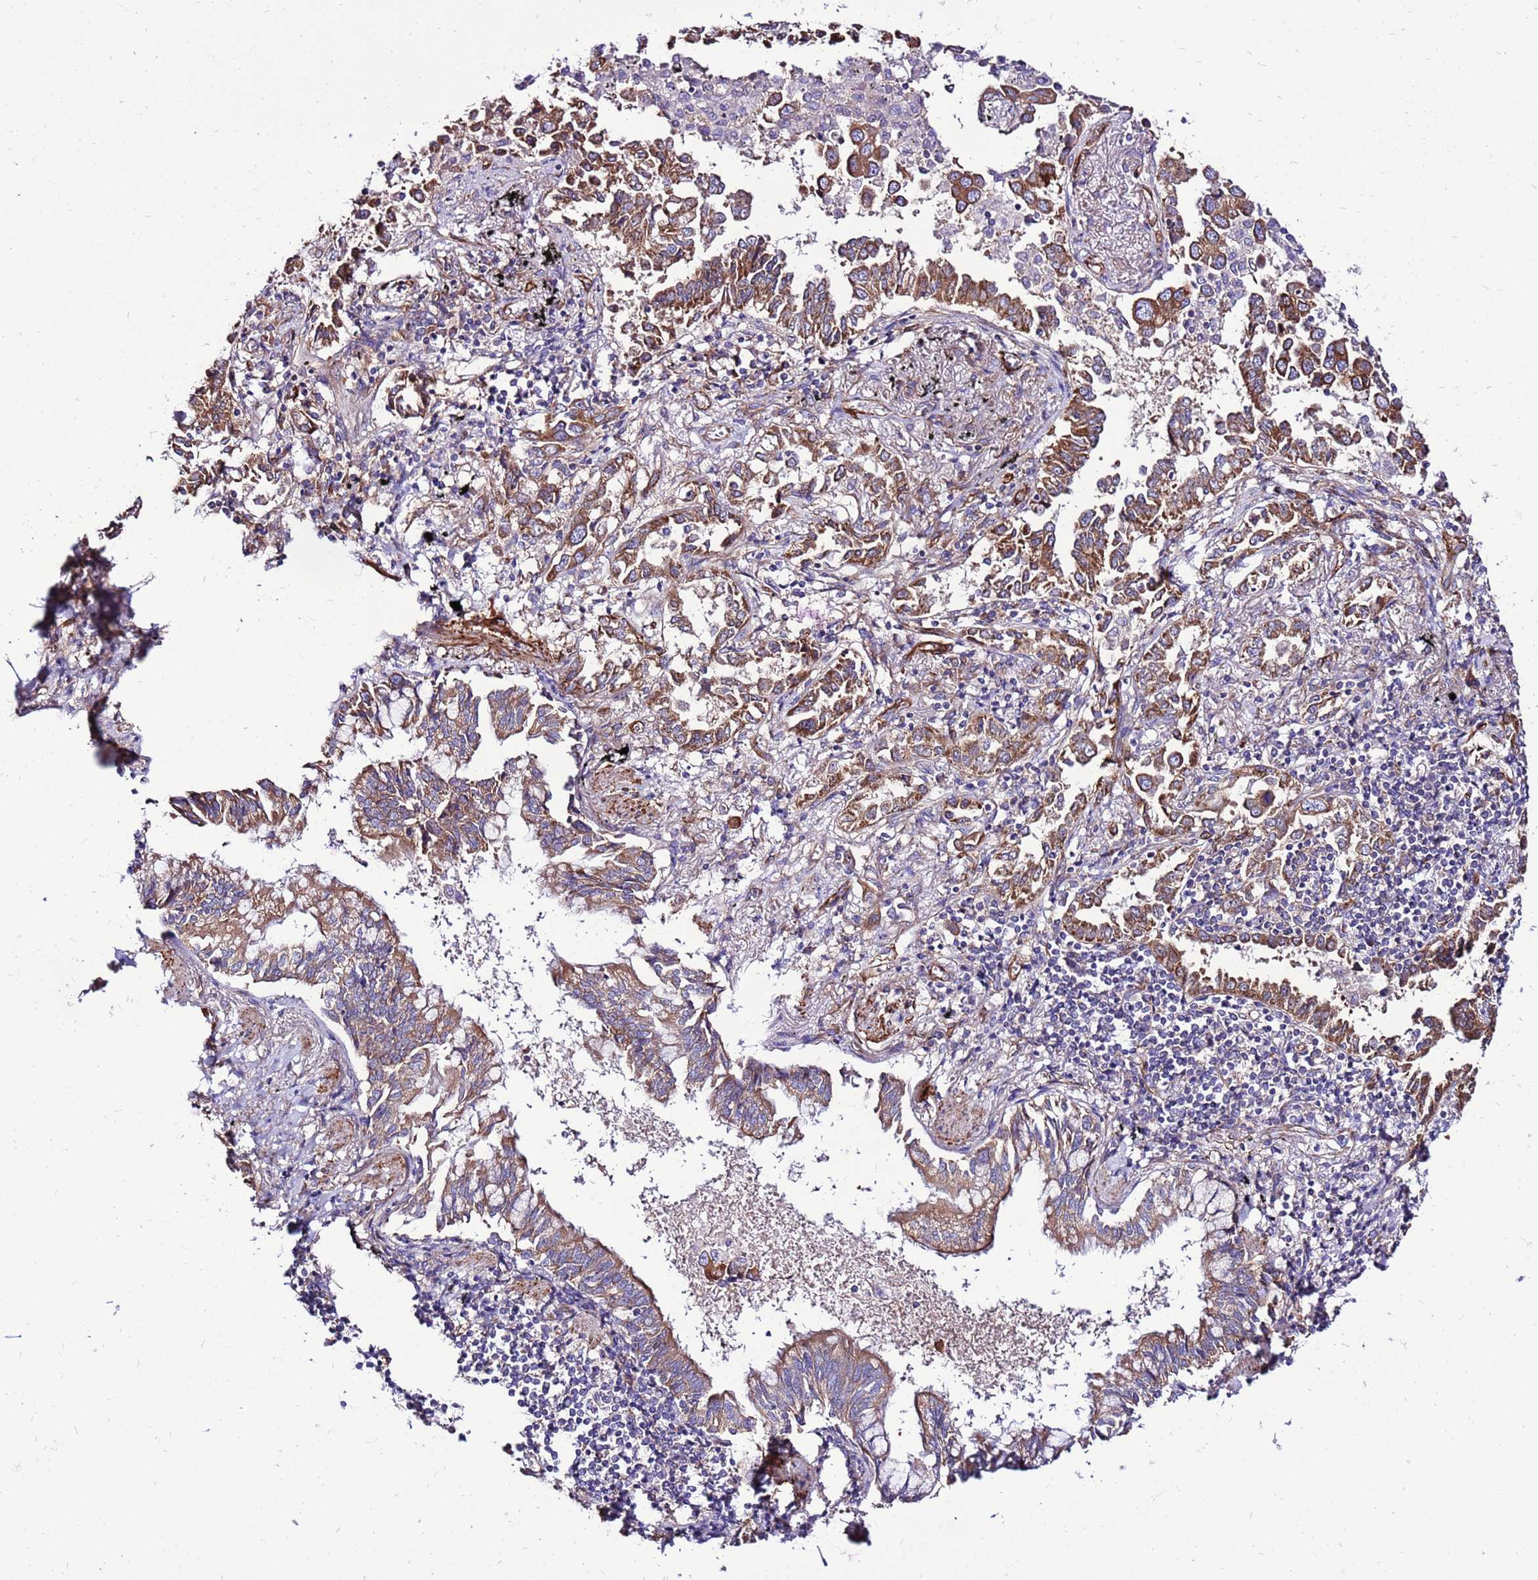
{"staining": {"intensity": "moderate", "quantity": ">75%", "location": "cytoplasmic/membranous"}, "tissue": "lung cancer", "cell_type": "Tumor cells", "image_type": "cancer", "snomed": [{"axis": "morphology", "description": "Adenocarcinoma, NOS"}, {"axis": "topography", "description": "Lung"}], "caption": "A micrograph showing moderate cytoplasmic/membranous positivity in approximately >75% of tumor cells in lung cancer (adenocarcinoma), as visualized by brown immunohistochemical staining.", "gene": "EI24", "patient": {"sex": "male", "age": 67}}